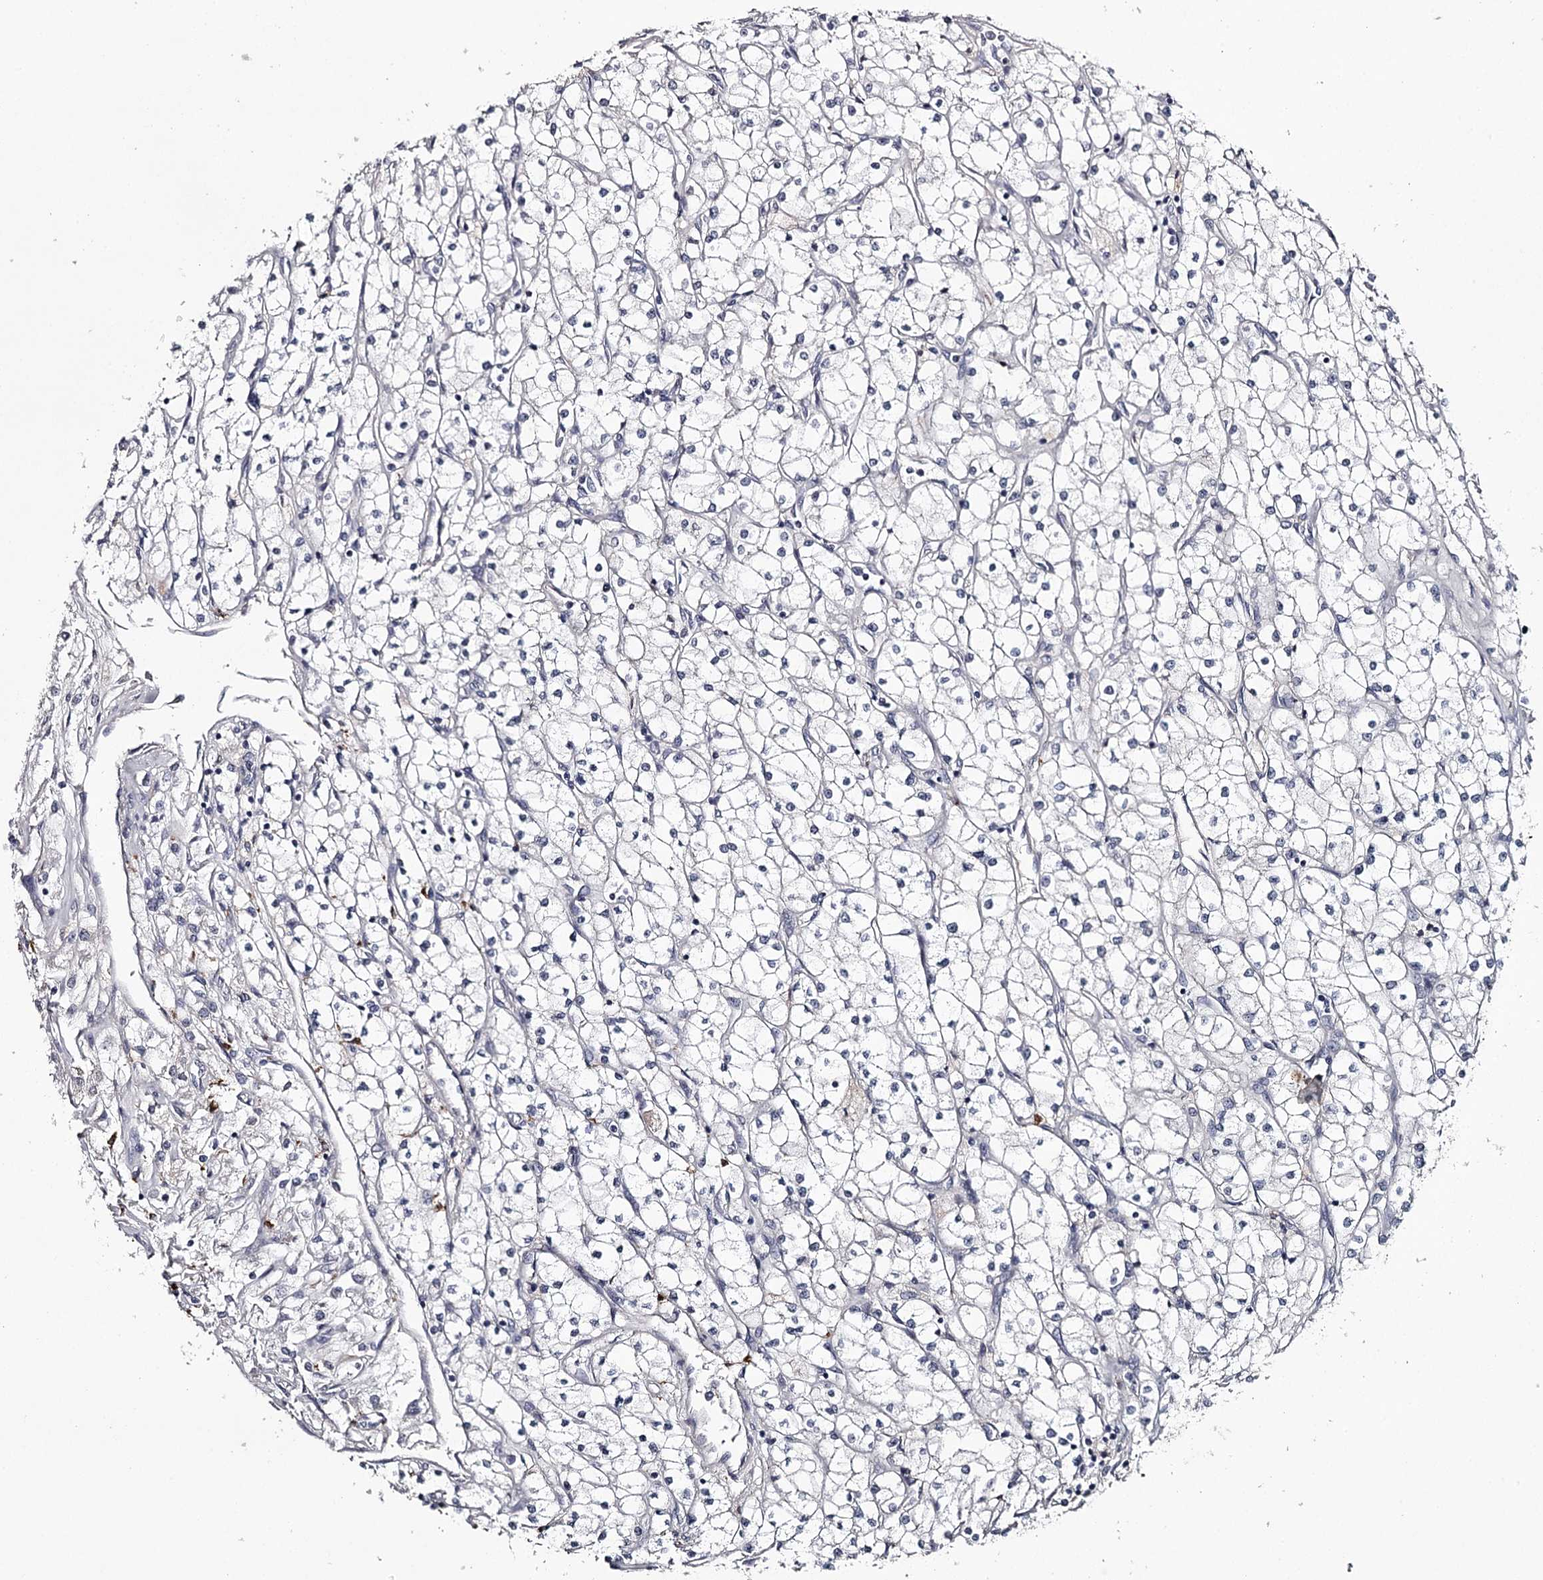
{"staining": {"intensity": "negative", "quantity": "none", "location": "none"}, "tissue": "renal cancer", "cell_type": "Tumor cells", "image_type": "cancer", "snomed": [{"axis": "morphology", "description": "Adenocarcinoma, NOS"}, {"axis": "topography", "description": "Kidney"}], "caption": "Micrograph shows no significant protein expression in tumor cells of renal adenocarcinoma.", "gene": "FDXACB1", "patient": {"sex": "male", "age": 80}}